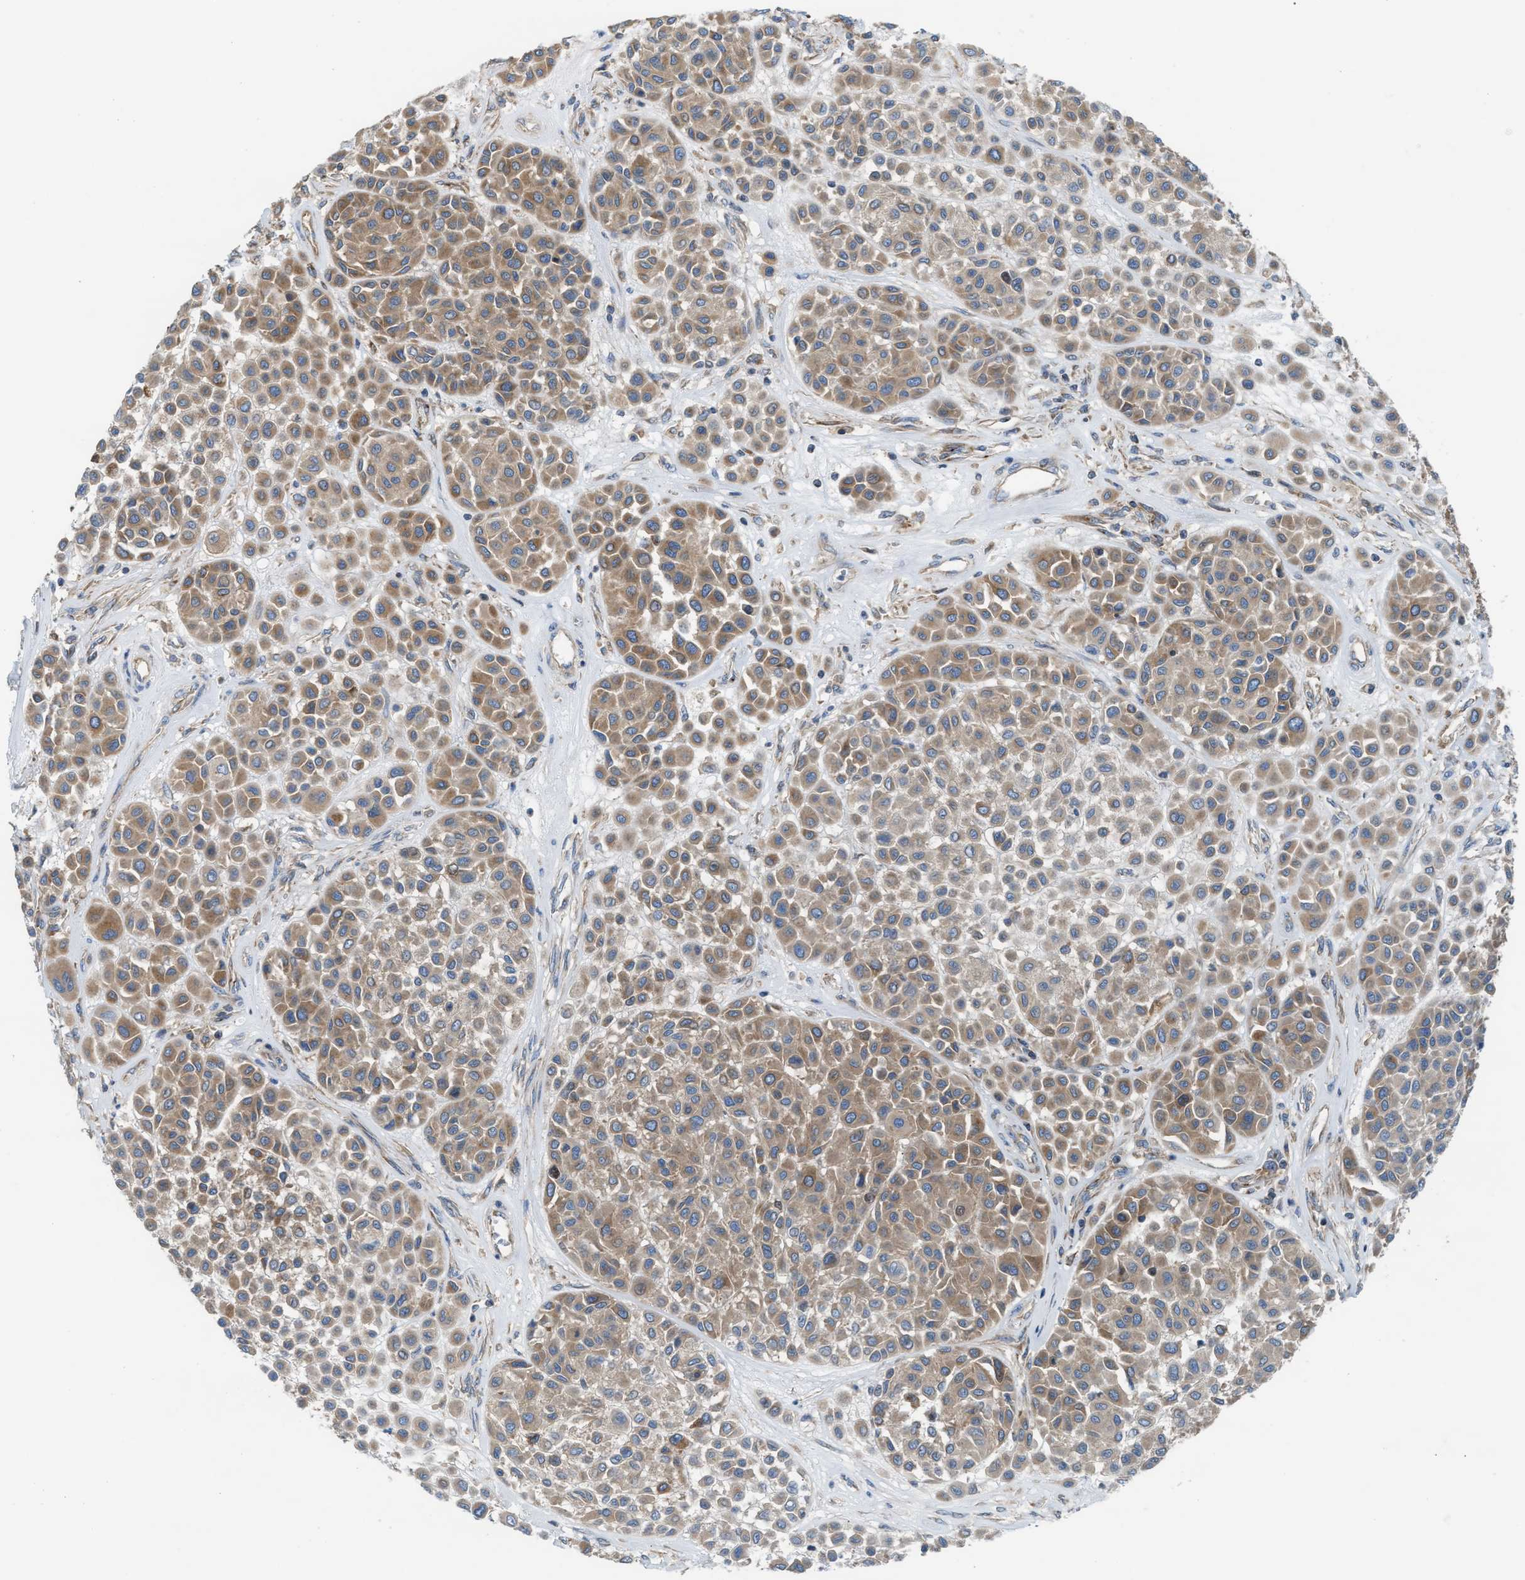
{"staining": {"intensity": "moderate", "quantity": ">75%", "location": "cytoplasmic/membranous"}, "tissue": "melanoma", "cell_type": "Tumor cells", "image_type": "cancer", "snomed": [{"axis": "morphology", "description": "Malignant melanoma, Metastatic site"}, {"axis": "topography", "description": "Soft tissue"}], "caption": "IHC micrograph of neoplastic tissue: human melanoma stained using immunohistochemistry demonstrates medium levels of moderate protein expression localized specifically in the cytoplasmic/membranous of tumor cells, appearing as a cytoplasmic/membranous brown color.", "gene": "TBC1D15", "patient": {"sex": "male", "age": 41}}